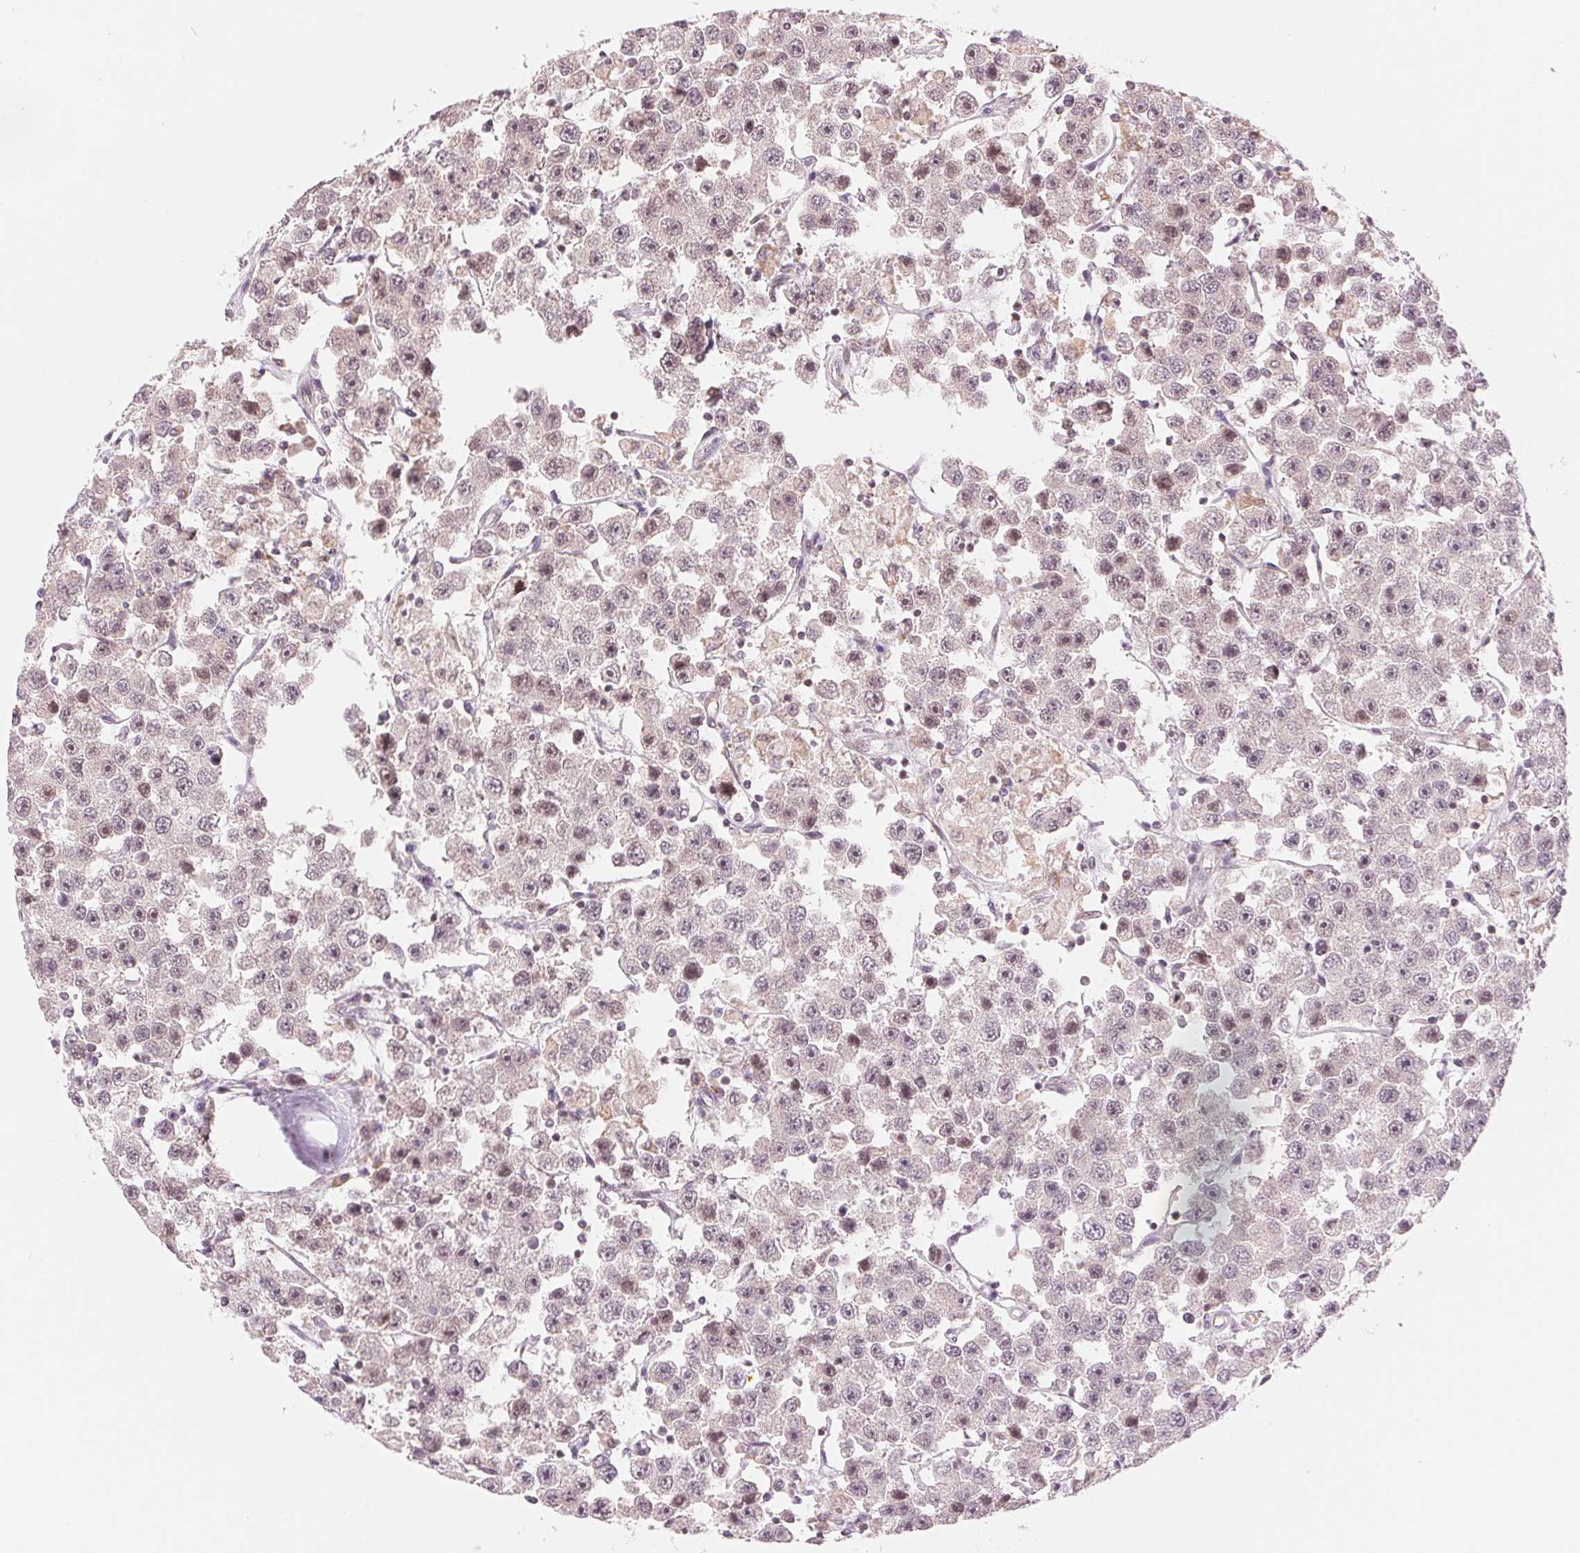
{"staining": {"intensity": "weak", "quantity": "<25%", "location": "nuclear"}, "tissue": "testis cancer", "cell_type": "Tumor cells", "image_type": "cancer", "snomed": [{"axis": "morphology", "description": "Seminoma, NOS"}, {"axis": "topography", "description": "Testis"}], "caption": "Immunohistochemistry of human testis cancer demonstrates no staining in tumor cells.", "gene": "ARHGAP32", "patient": {"sex": "male", "age": 45}}